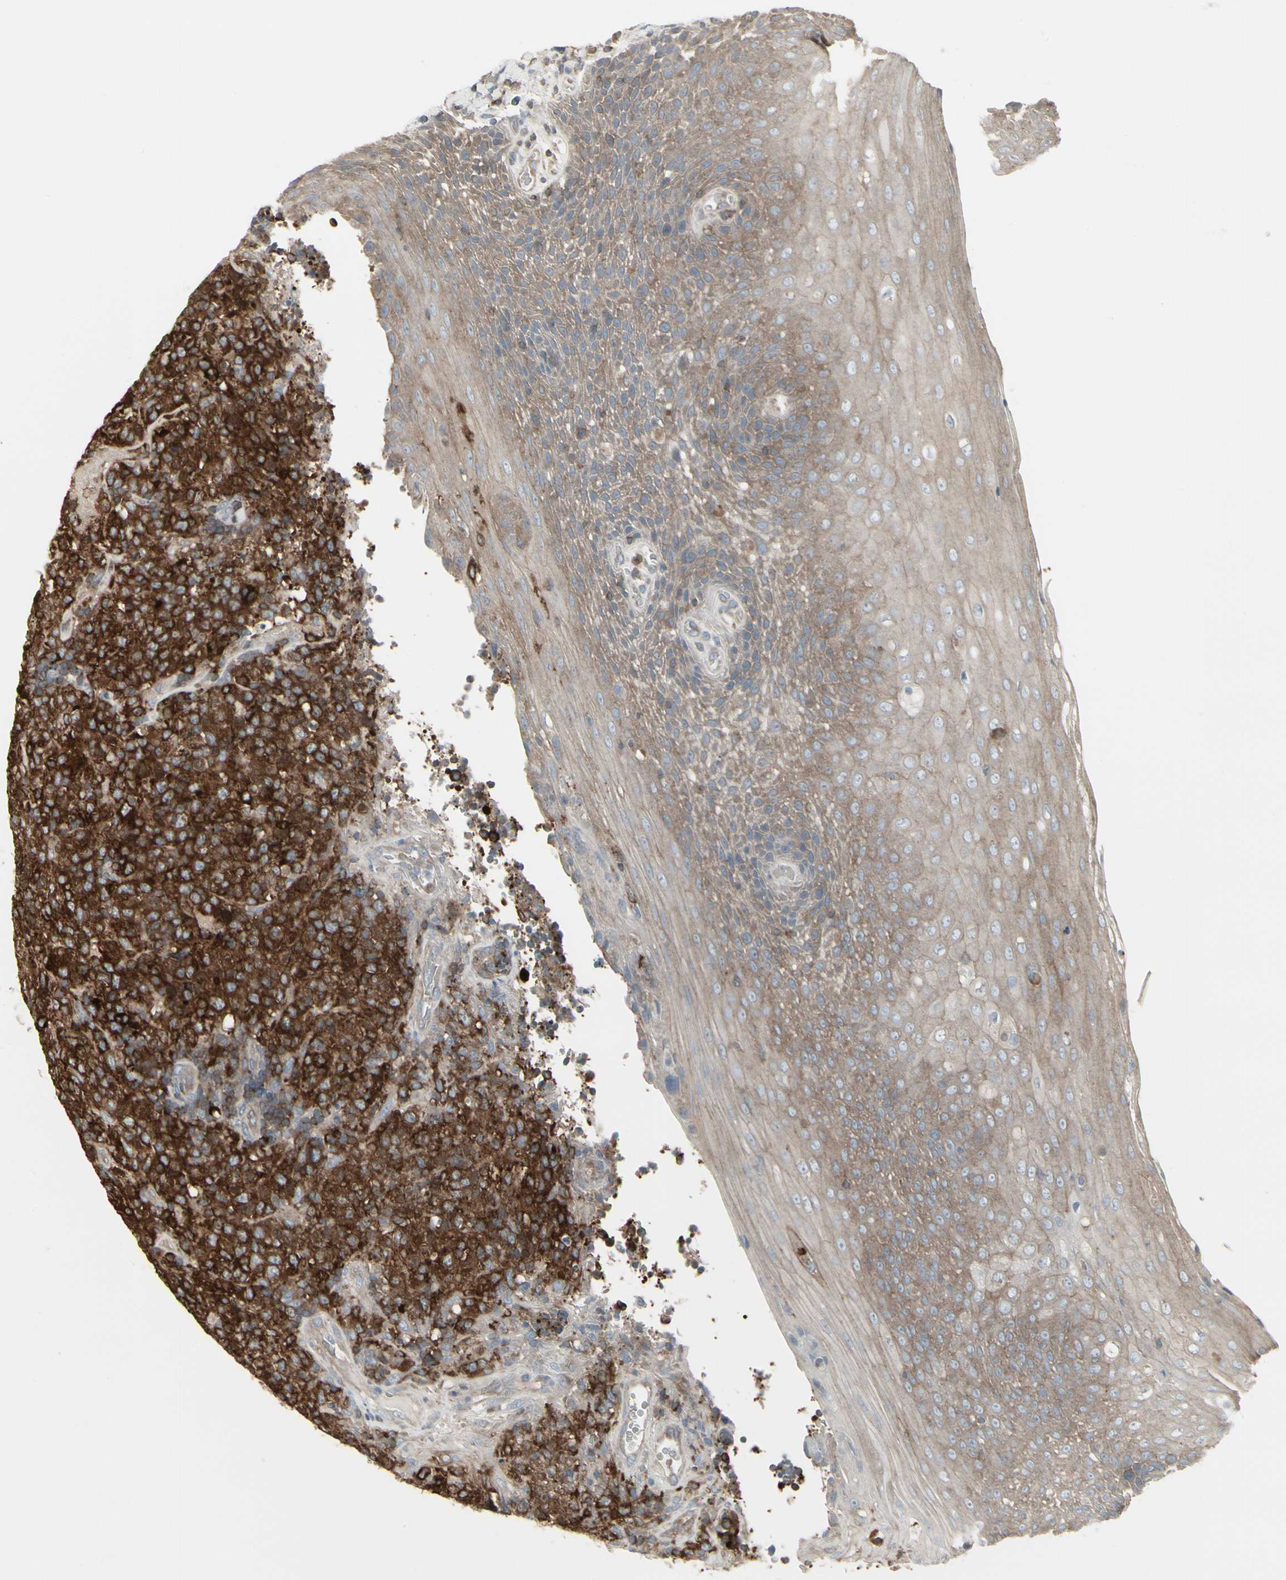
{"staining": {"intensity": "strong", "quantity": ">75%", "location": "cytoplasmic/membranous"}, "tissue": "lymphoma", "cell_type": "Tumor cells", "image_type": "cancer", "snomed": [{"axis": "morphology", "description": "Malignant lymphoma, non-Hodgkin's type, High grade"}, {"axis": "topography", "description": "Tonsil"}], "caption": "Human lymphoma stained with a protein marker exhibits strong staining in tumor cells.", "gene": "EPS15", "patient": {"sex": "female", "age": 36}}